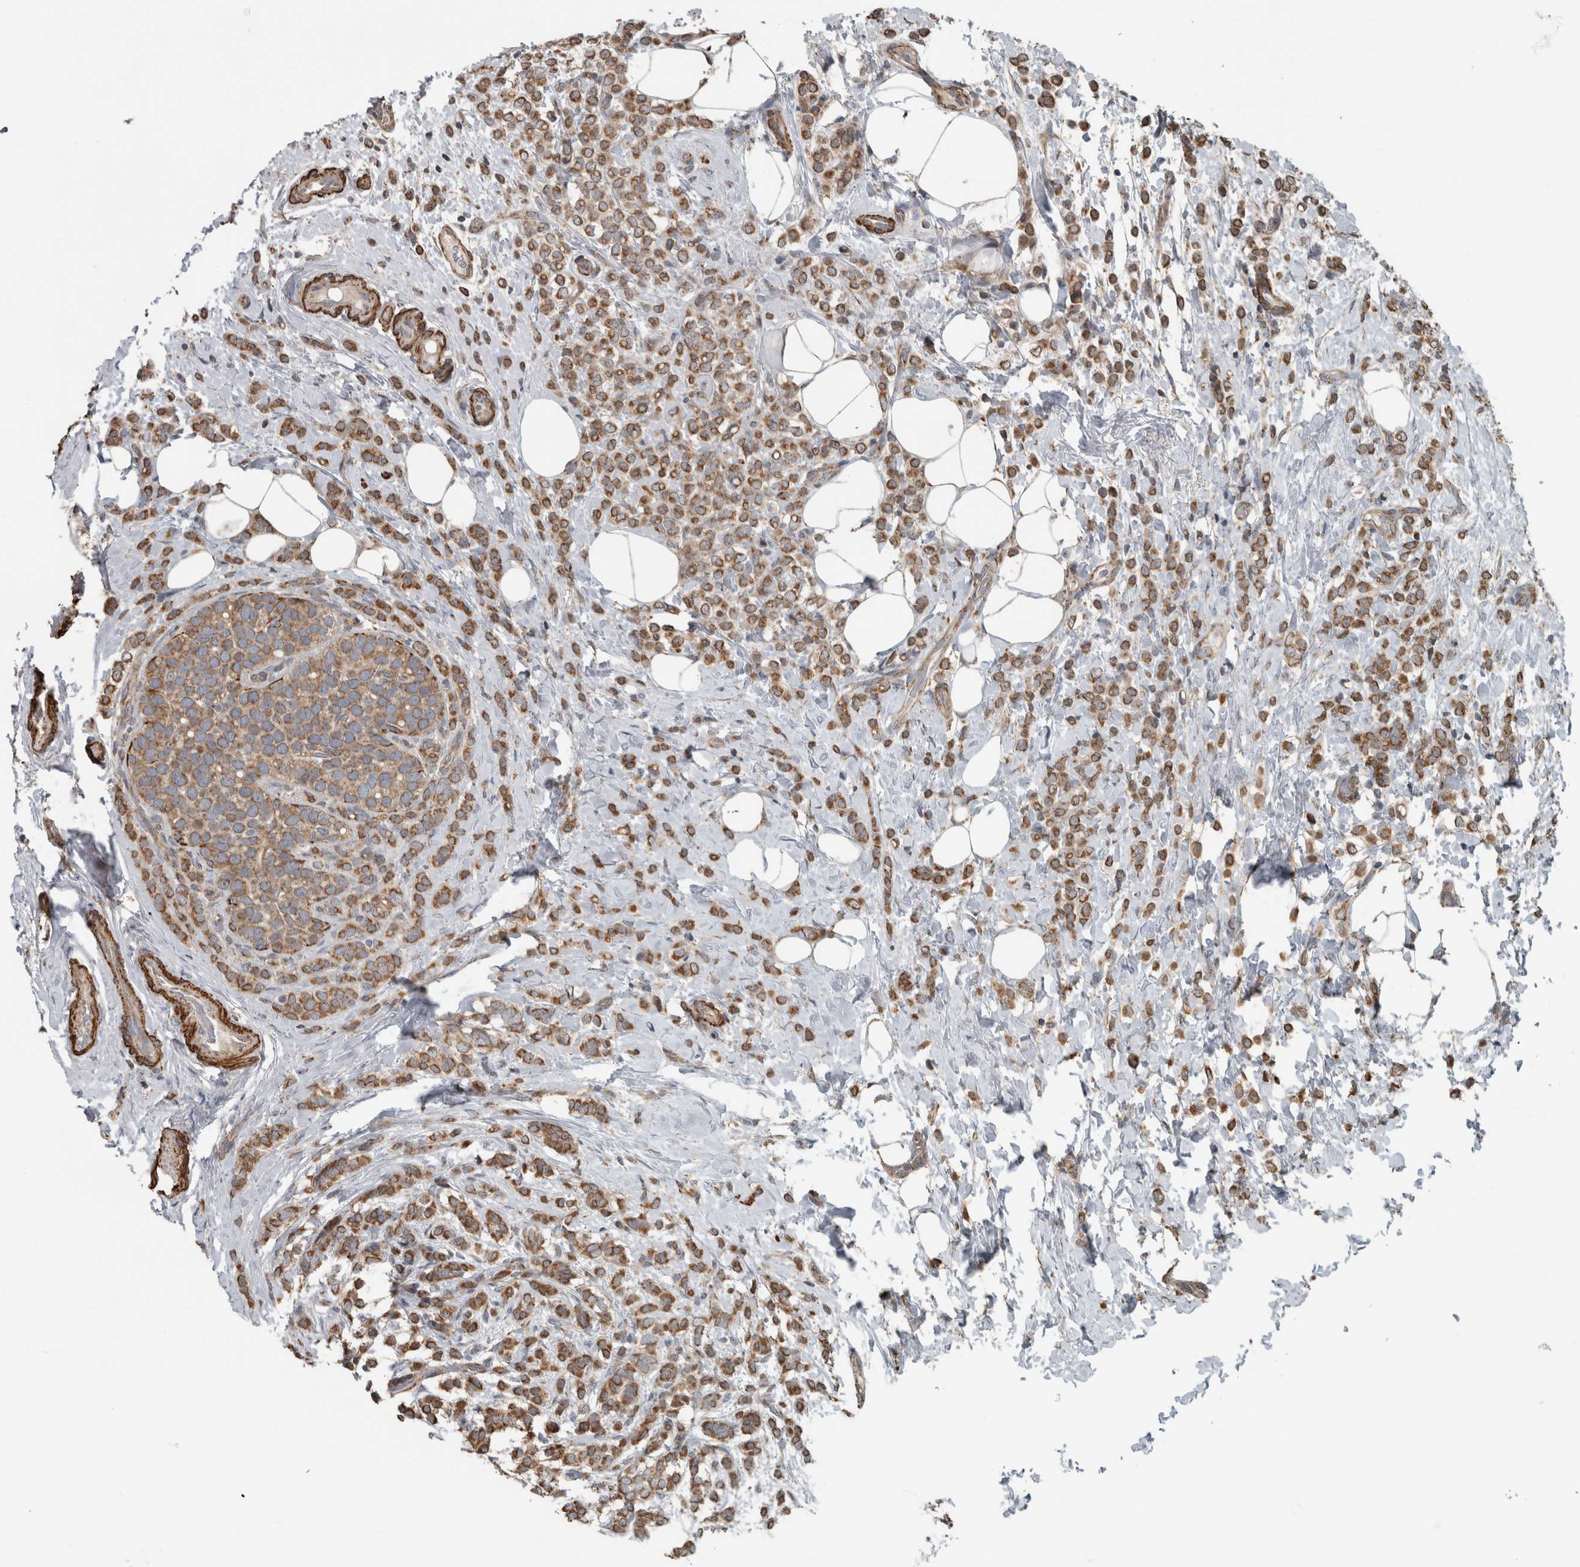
{"staining": {"intensity": "moderate", "quantity": ">75%", "location": "cytoplasmic/membranous"}, "tissue": "breast cancer", "cell_type": "Tumor cells", "image_type": "cancer", "snomed": [{"axis": "morphology", "description": "Lobular carcinoma"}, {"axis": "topography", "description": "Breast"}], "caption": "The image shows a brown stain indicating the presence of a protein in the cytoplasmic/membranous of tumor cells in breast lobular carcinoma.", "gene": "ARMC1", "patient": {"sex": "female", "age": 50}}